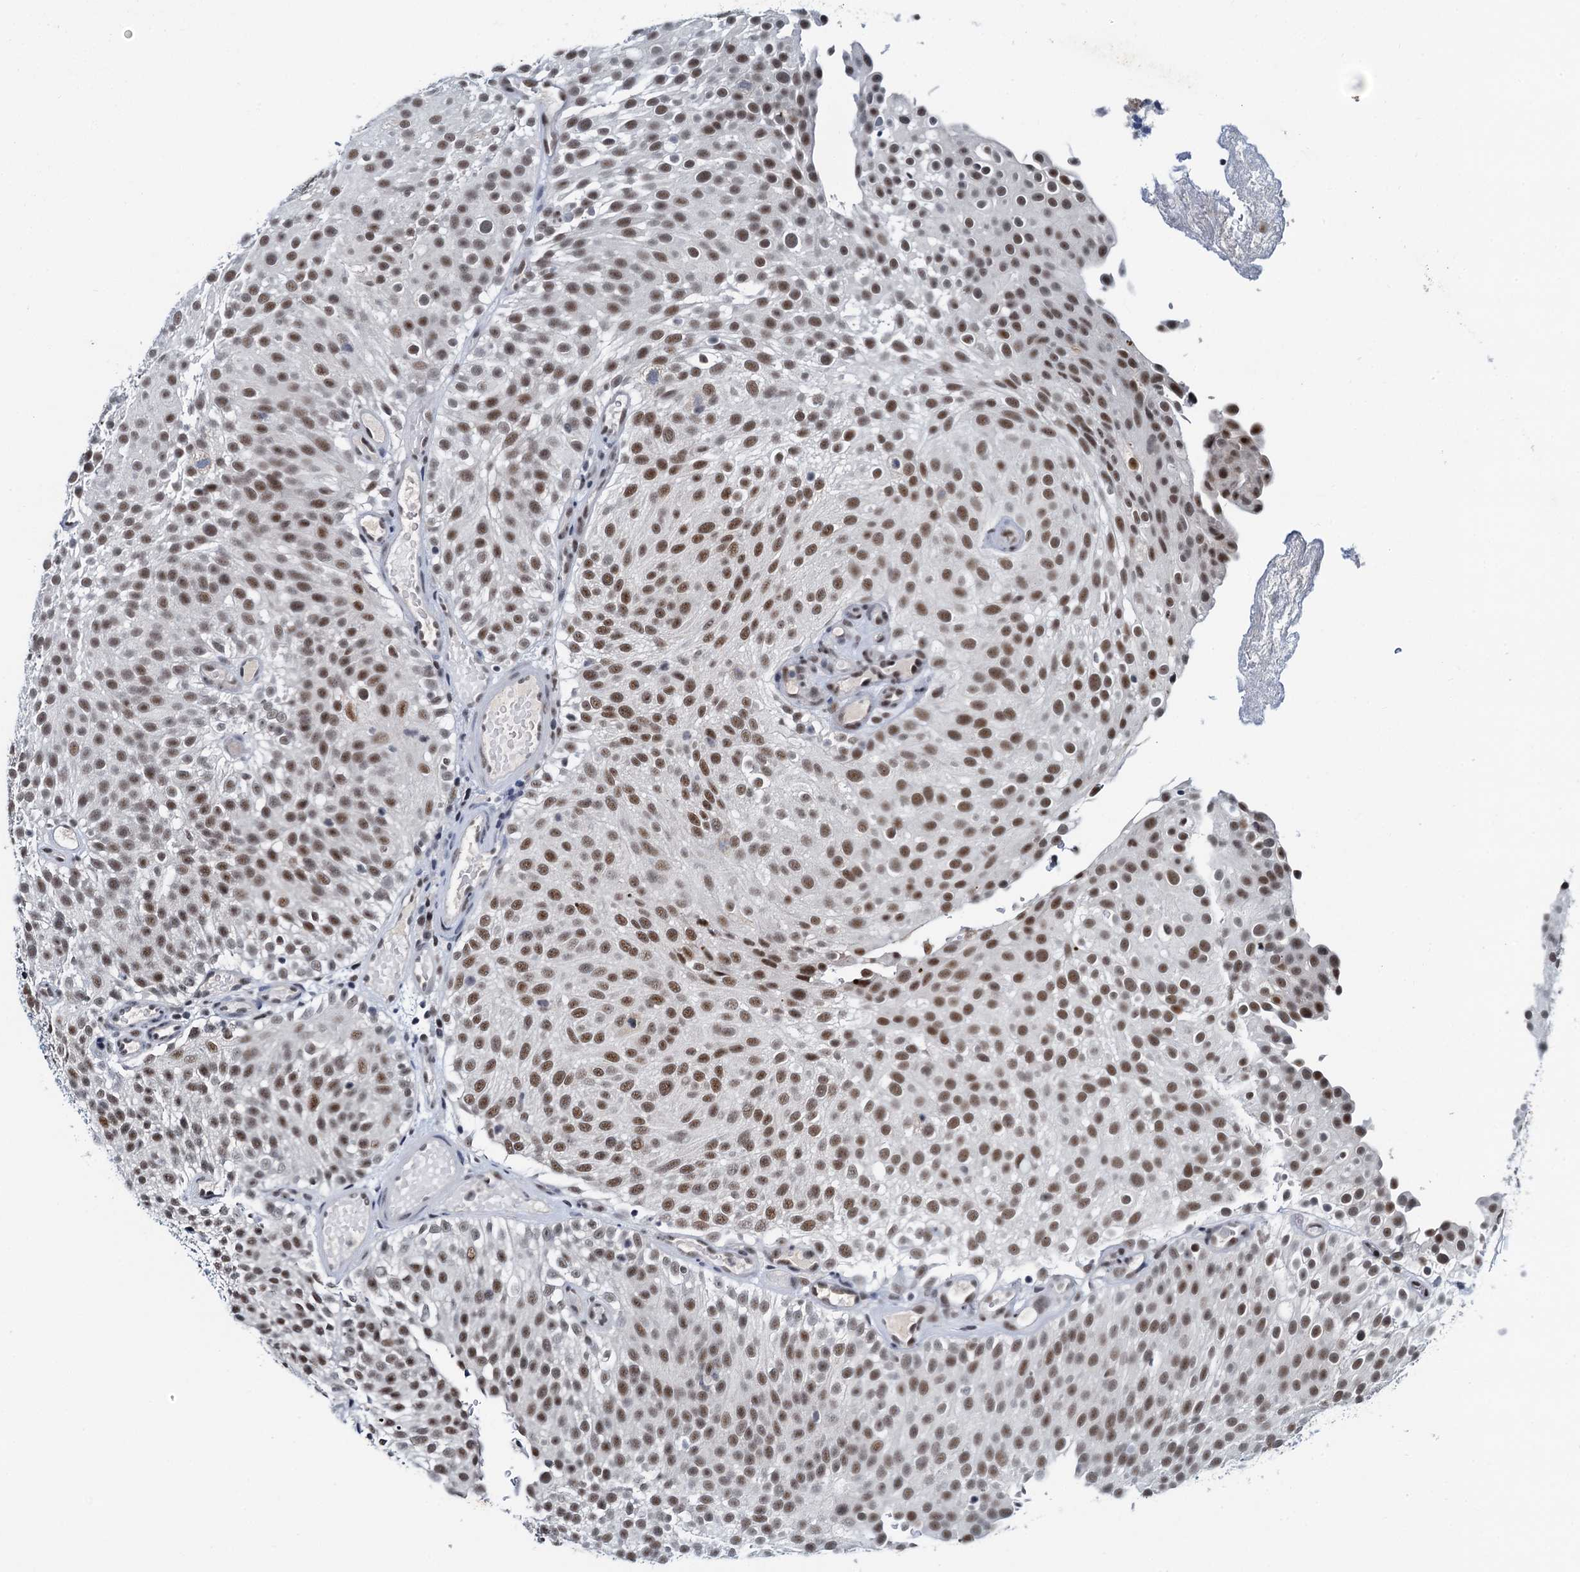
{"staining": {"intensity": "moderate", "quantity": ">75%", "location": "nuclear"}, "tissue": "urothelial cancer", "cell_type": "Tumor cells", "image_type": "cancer", "snomed": [{"axis": "morphology", "description": "Urothelial carcinoma, Low grade"}, {"axis": "topography", "description": "Urinary bladder"}], "caption": "Immunohistochemical staining of urothelial cancer exhibits medium levels of moderate nuclear expression in approximately >75% of tumor cells.", "gene": "SNRPD1", "patient": {"sex": "male", "age": 78}}